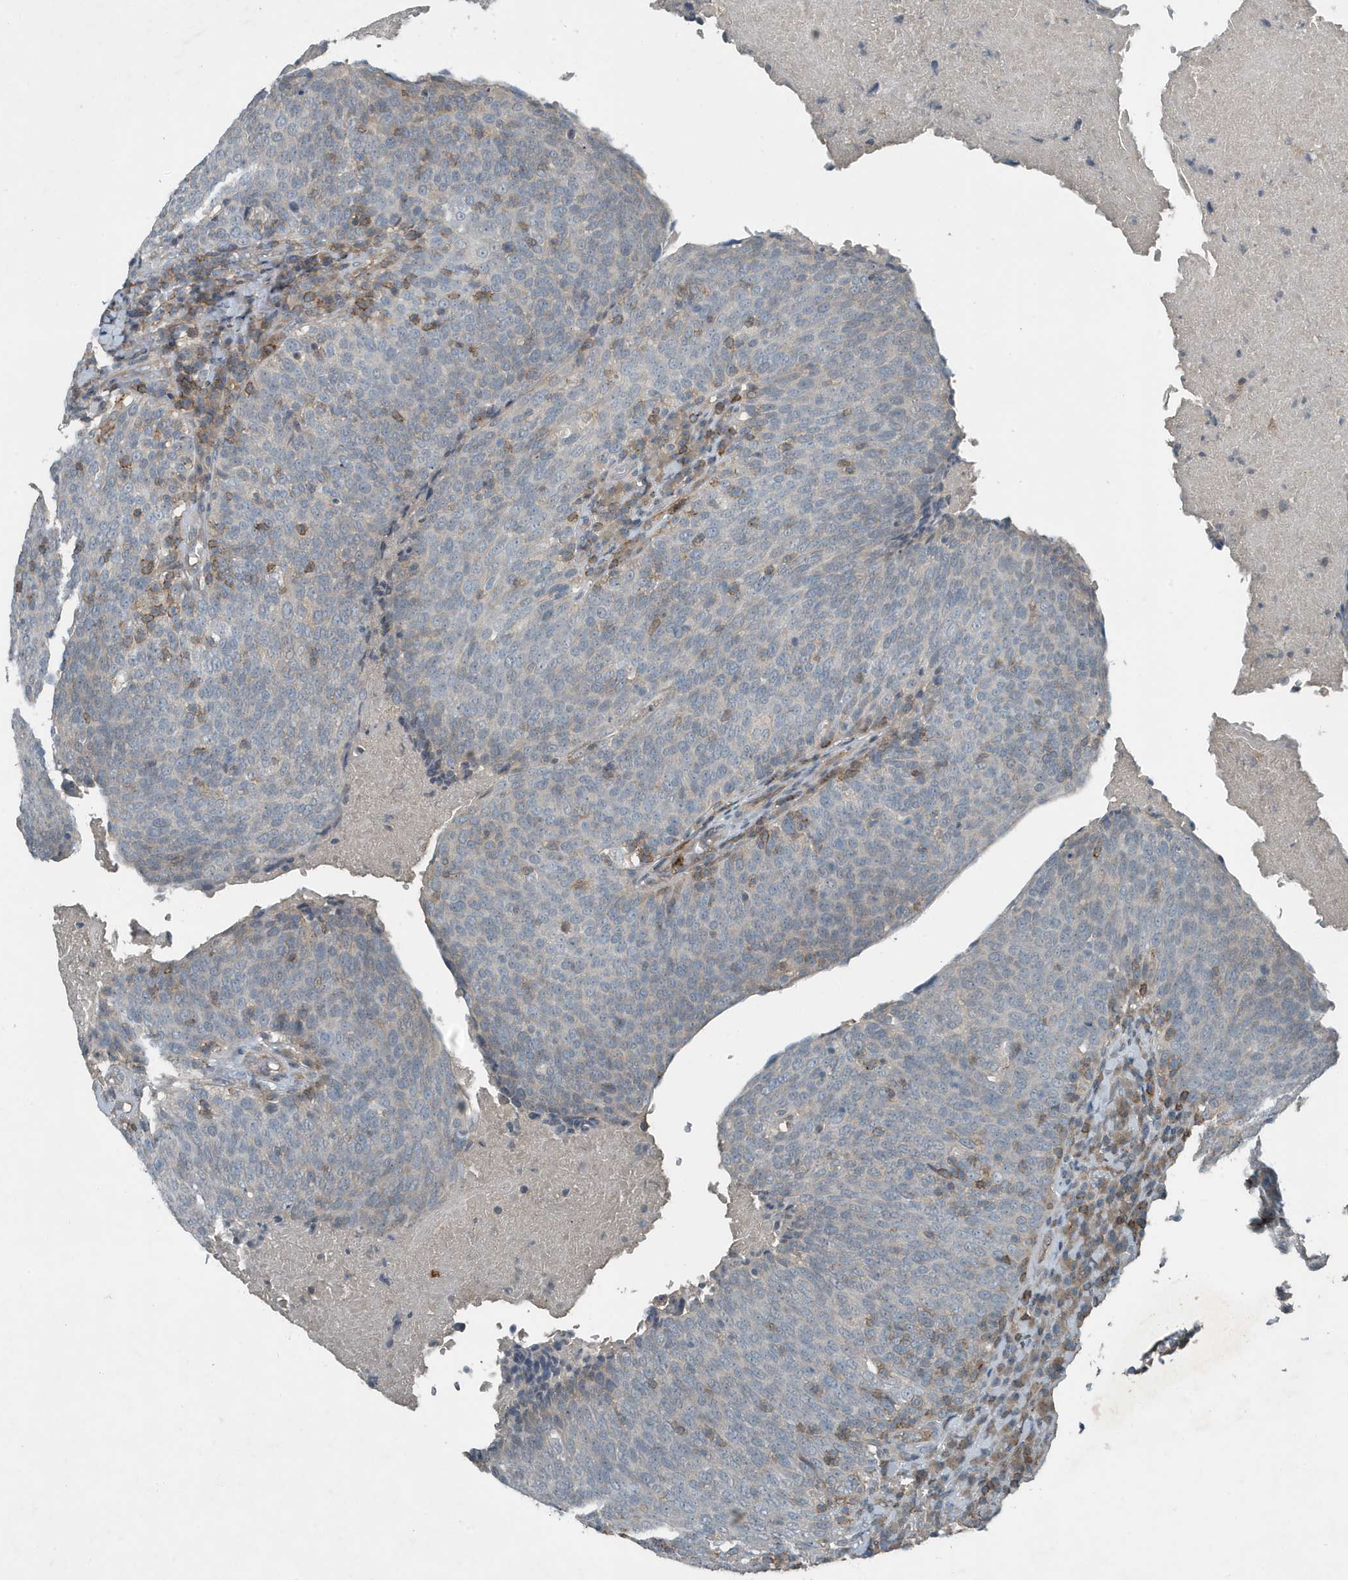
{"staining": {"intensity": "negative", "quantity": "none", "location": "none"}, "tissue": "head and neck cancer", "cell_type": "Tumor cells", "image_type": "cancer", "snomed": [{"axis": "morphology", "description": "Squamous cell carcinoma, NOS"}, {"axis": "morphology", "description": "Squamous cell carcinoma, metastatic, NOS"}, {"axis": "topography", "description": "Lymph node"}, {"axis": "topography", "description": "Head-Neck"}], "caption": "High magnification brightfield microscopy of head and neck squamous cell carcinoma stained with DAB (3,3'-diaminobenzidine) (brown) and counterstained with hematoxylin (blue): tumor cells show no significant staining. (Stains: DAB (3,3'-diaminobenzidine) immunohistochemistry with hematoxylin counter stain, Microscopy: brightfield microscopy at high magnification).", "gene": "DAPP1", "patient": {"sex": "male", "age": 62}}